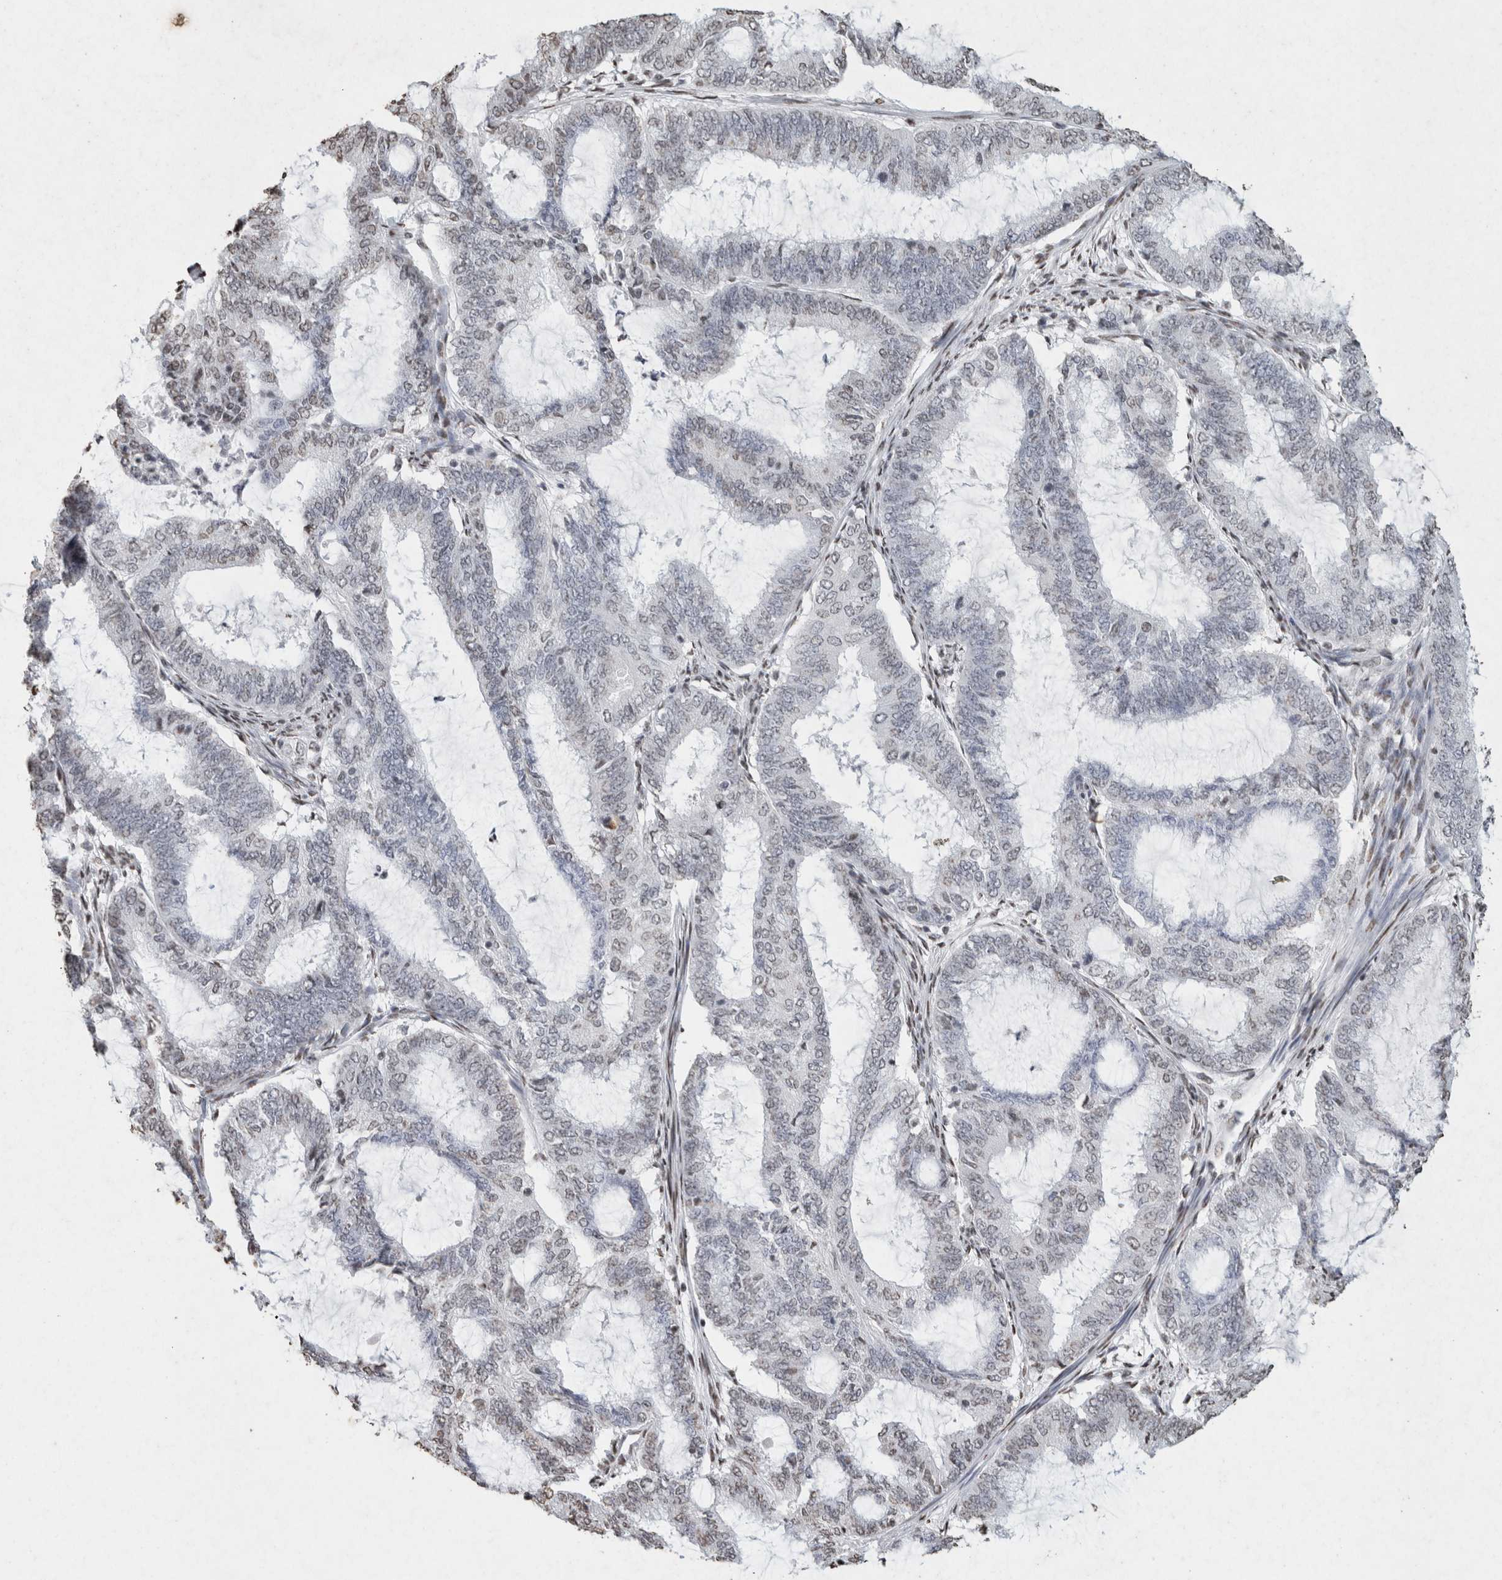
{"staining": {"intensity": "negative", "quantity": "none", "location": "none"}, "tissue": "endometrial cancer", "cell_type": "Tumor cells", "image_type": "cancer", "snomed": [{"axis": "morphology", "description": "Adenocarcinoma, NOS"}, {"axis": "topography", "description": "Endometrium"}], "caption": "DAB immunohistochemical staining of human endometrial adenocarcinoma exhibits no significant staining in tumor cells.", "gene": "CNTN1", "patient": {"sex": "female", "age": 51}}